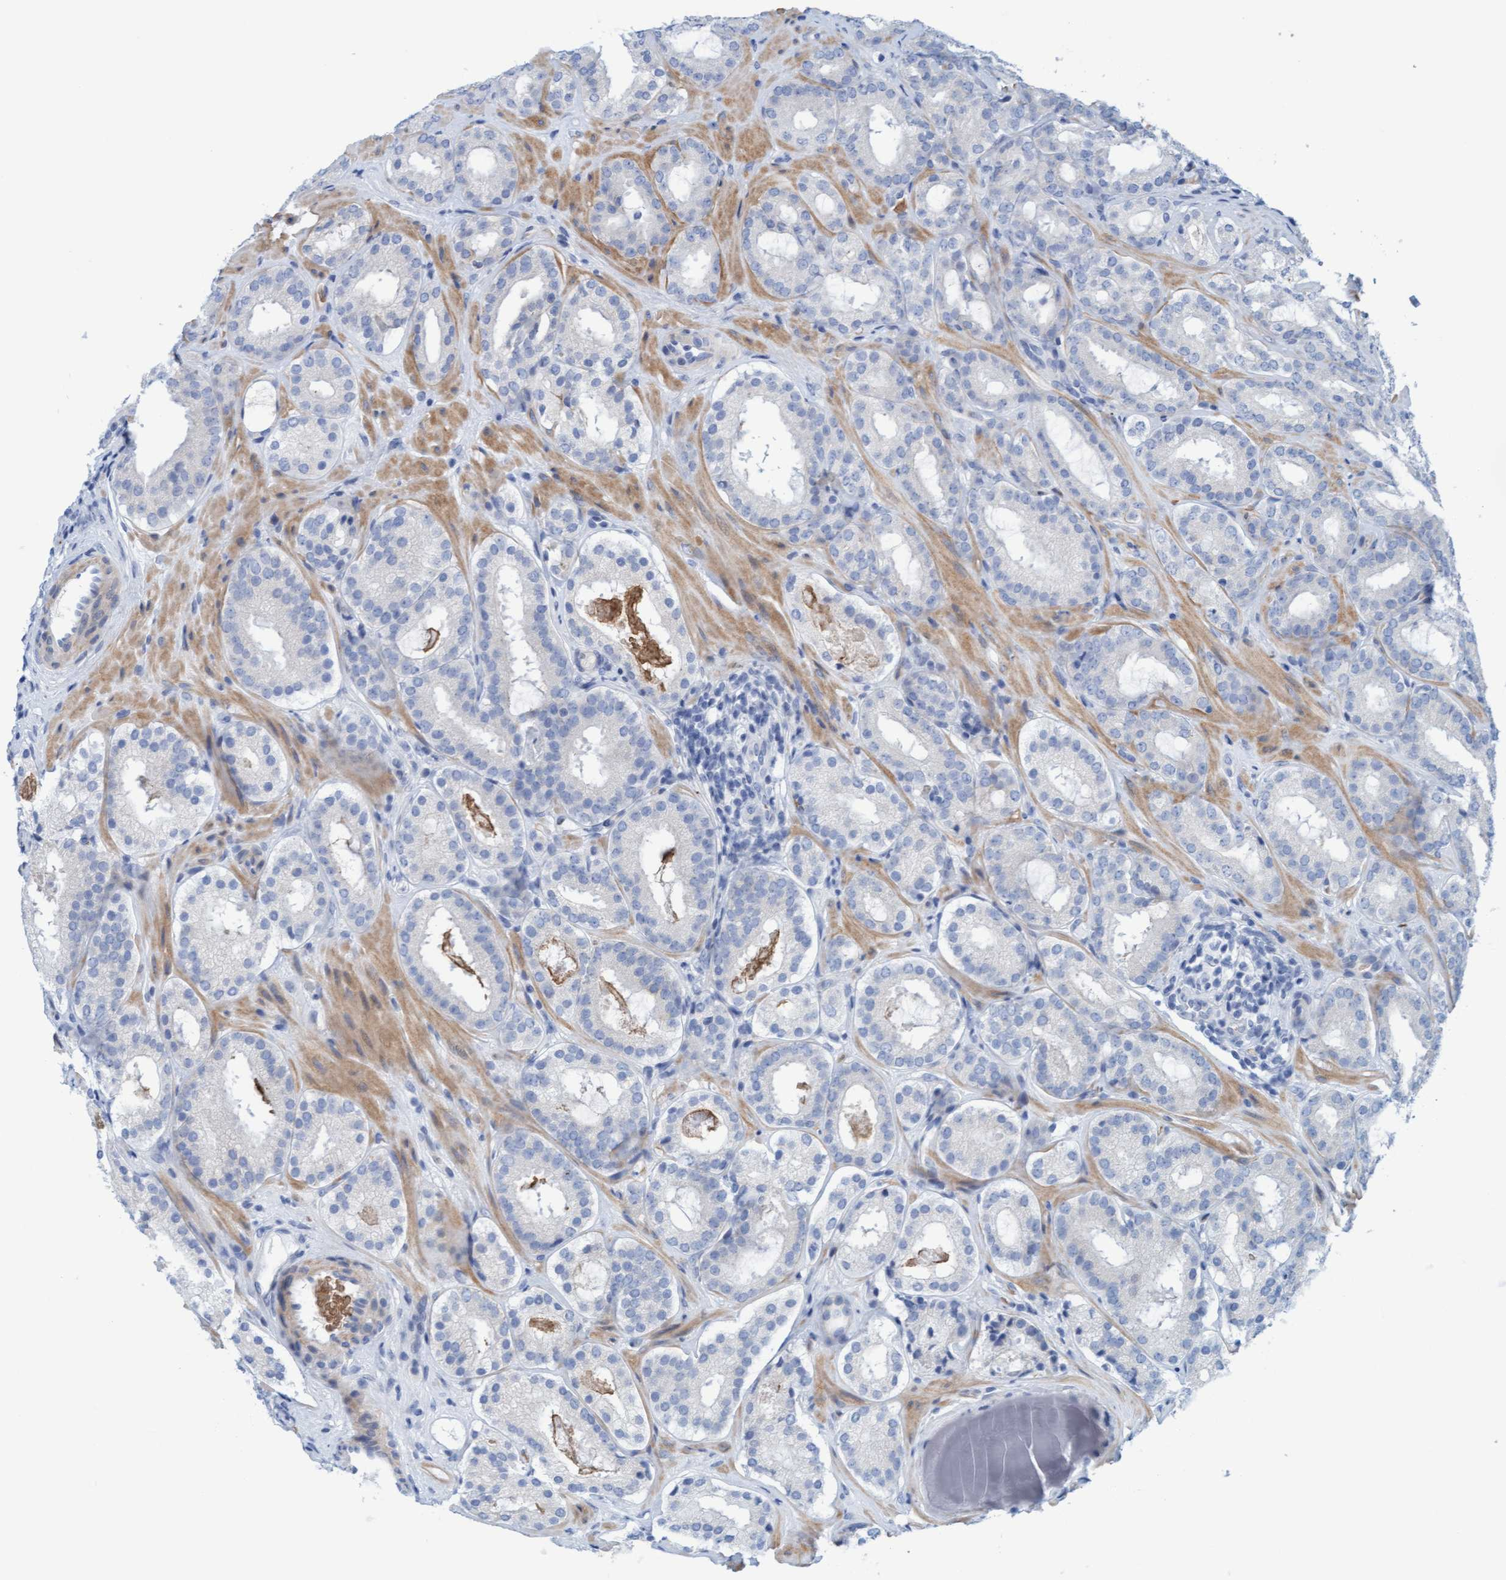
{"staining": {"intensity": "negative", "quantity": "none", "location": "none"}, "tissue": "prostate cancer", "cell_type": "Tumor cells", "image_type": "cancer", "snomed": [{"axis": "morphology", "description": "Adenocarcinoma, Low grade"}, {"axis": "topography", "description": "Prostate"}], "caption": "IHC photomicrograph of neoplastic tissue: human prostate cancer stained with DAB (3,3'-diaminobenzidine) reveals no significant protein expression in tumor cells.", "gene": "P2RX5", "patient": {"sex": "male", "age": 69}}